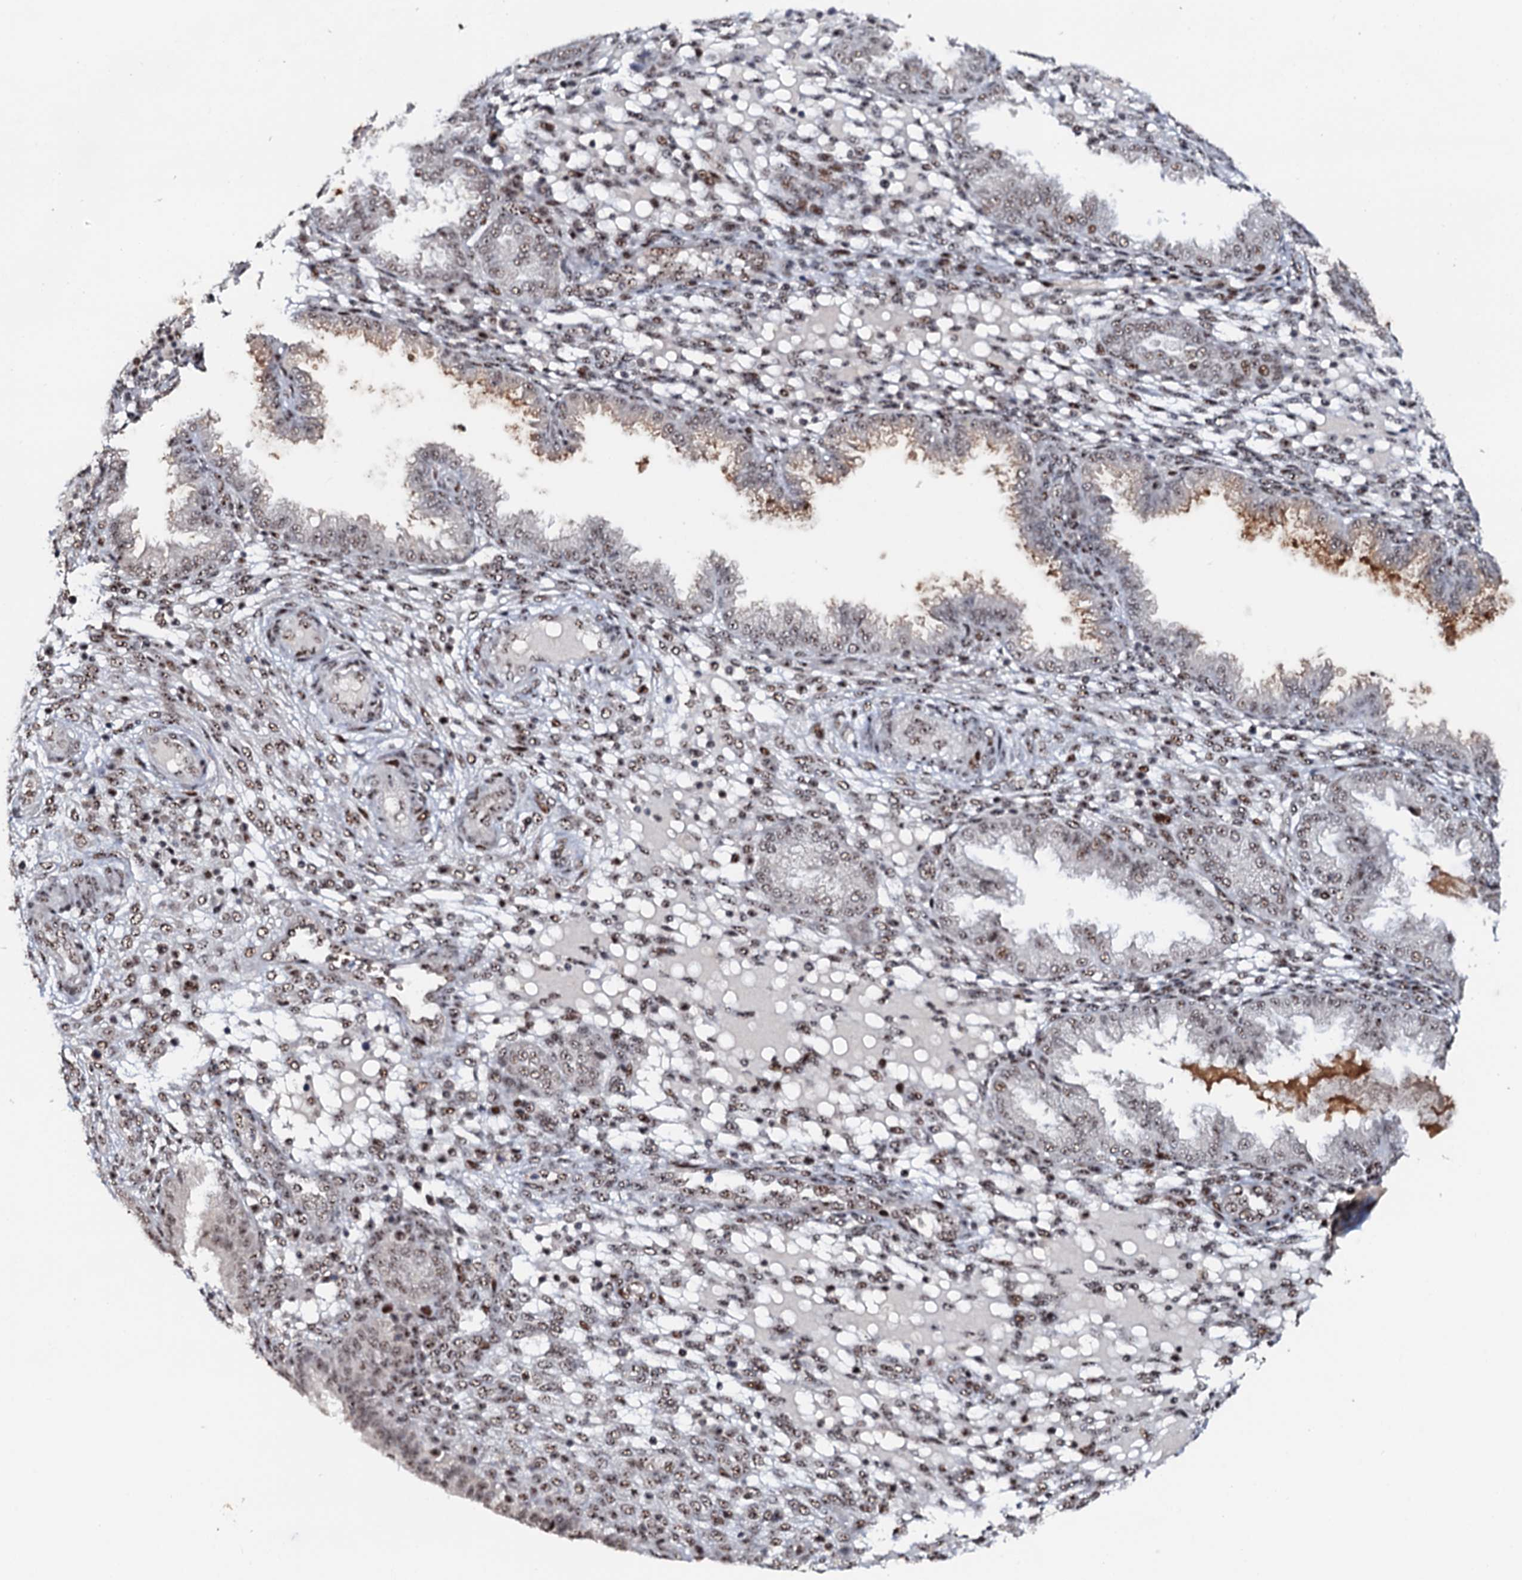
{"staining": {"intensity": "moderate", "quantity": "25%-75%", "location": "nuclear"}, "tissue": "endometrium", "cell_type": "Cells in endometrial stroma", "image_type": "normal", "snomed": [{"axis": "morphology", "description": "Normal tissue, NOS"}, {"axis": "topography", "description": "Endometrium"}], "caption": "Immunohistochemistry (IHC) staining of unremarkable endometrium, which displays medium levels of moderate nuclear expression in about 25%-75% of cells in endometrial stroma indicating moderate nuclear protein staining. The staining was performed using DAB (brown) for protein detection and nuclei were counterstained in hematoxylin (blue).", "gene": "NEUROG3", "patient": {"sex": "female", "age": 33}}